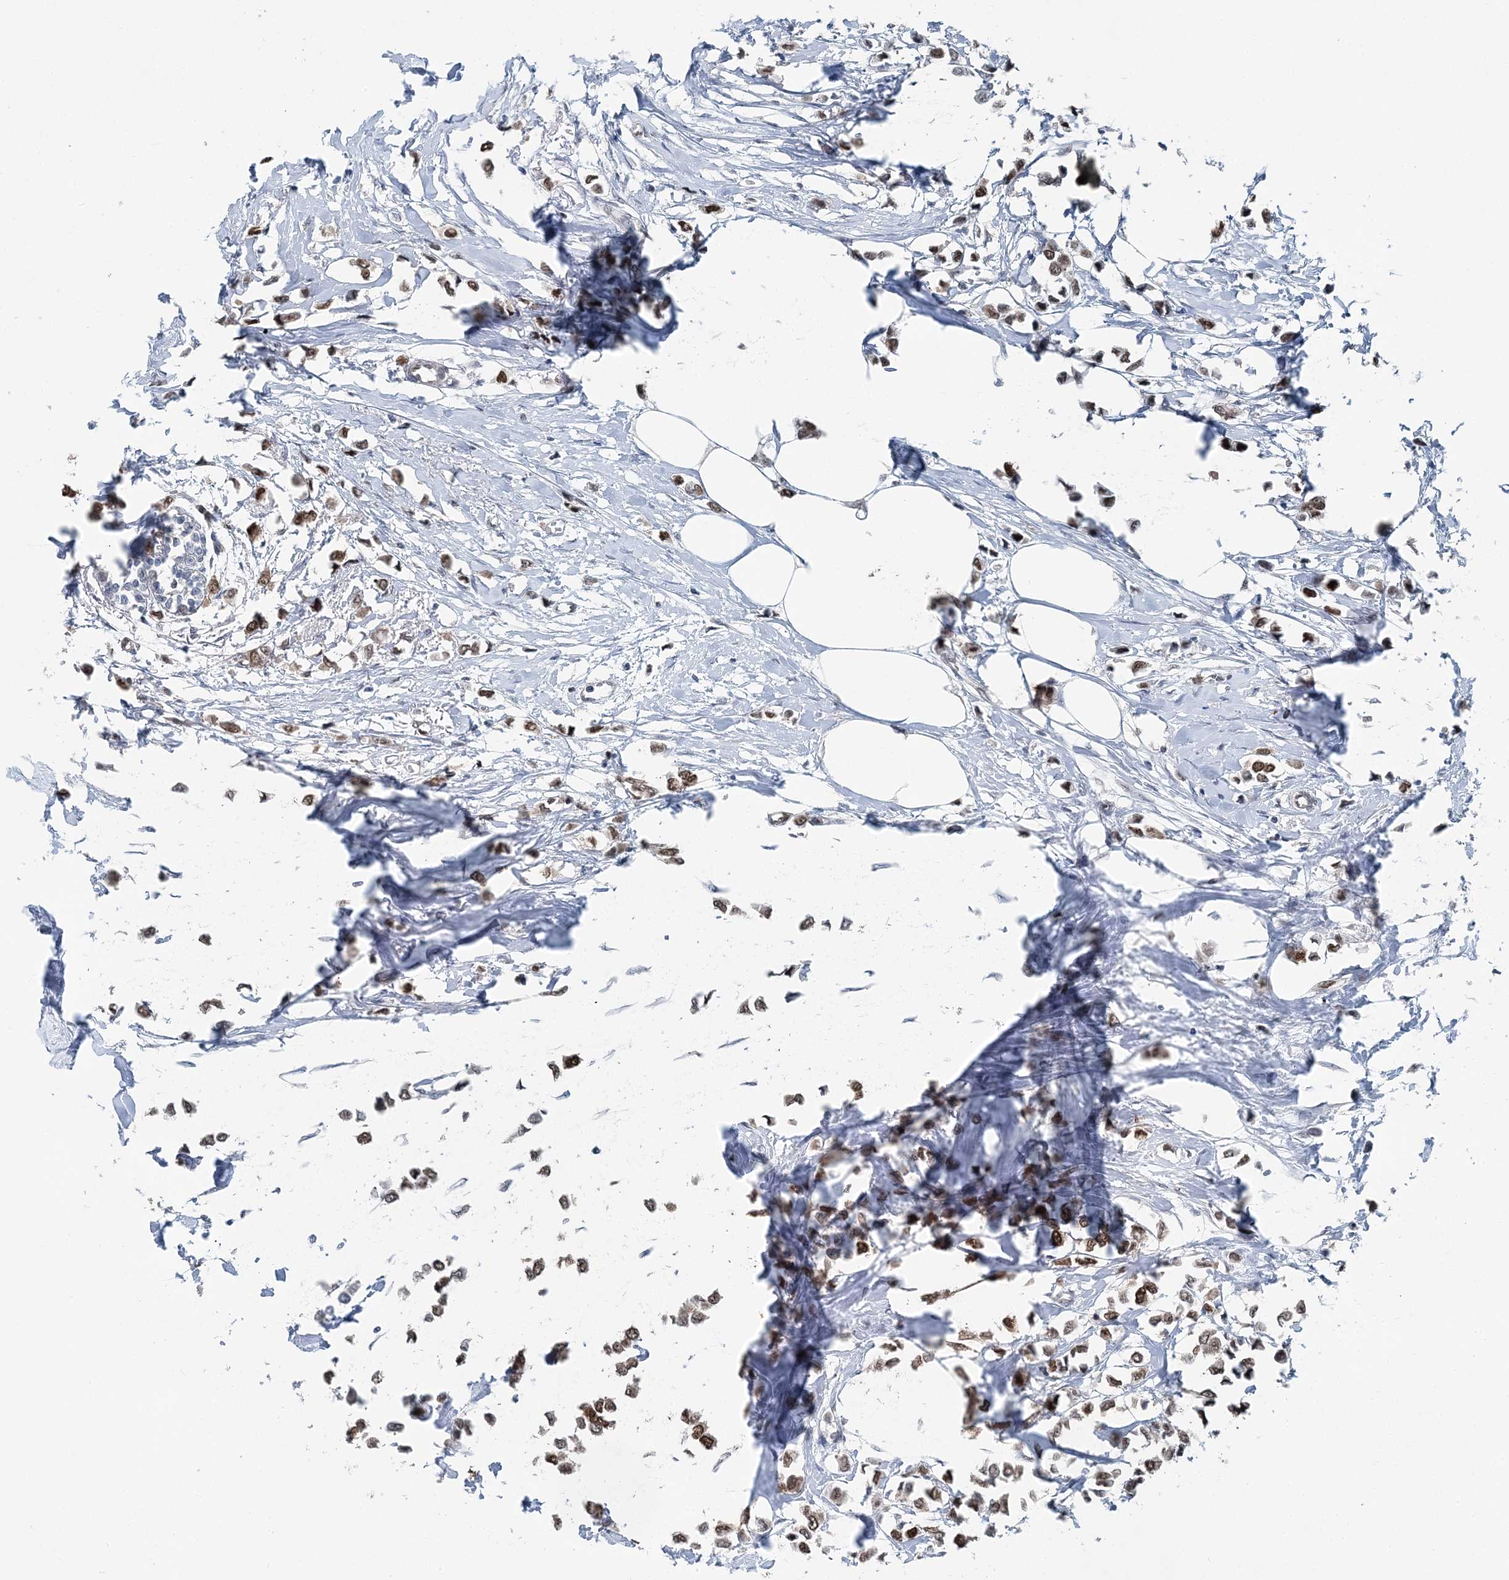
{"staining": {"intensity": "moderate", "quantity": ">75%", "location": "nuclear"}, "tissue": "breast cancer", "cell_type": "Tumor cells", "image_type": "cancer", "snomed": [{"axis": "morphology", "description": "Lobular carcinoma"}, {"axis": "topography", "description": "Breast"}], "caption": "The micrograph exhibits staining of breast lobular carcinoma, revealing moderate nuclear protein staining (brown color) within tumor cells.", "gene": "HAT1", "patient": {"sex": "female", "age": 51}}